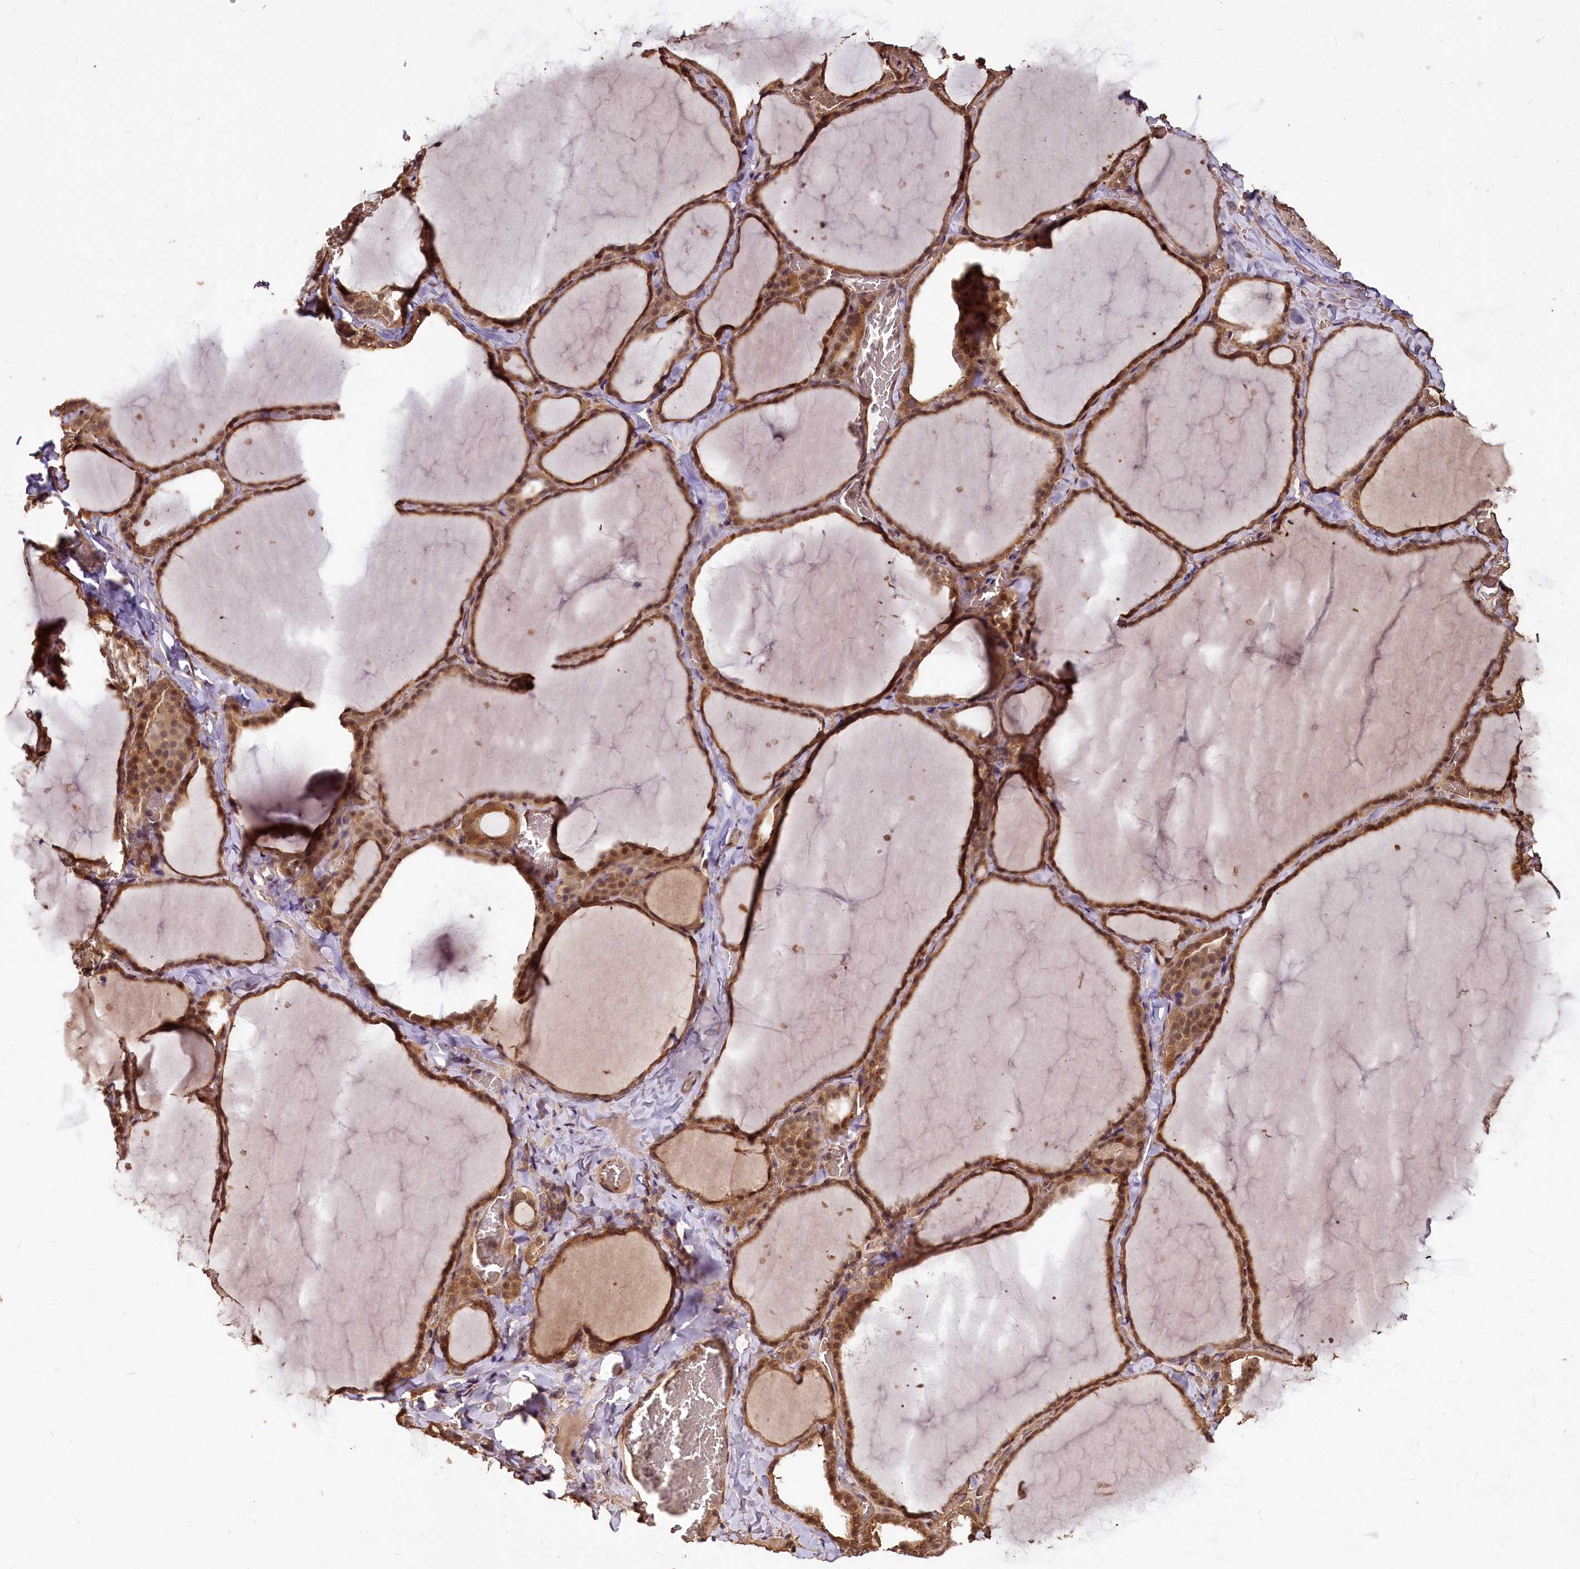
{"staining": {"intensity": "moderate", "quantity": ">75%", "location": "cytoplasmic/membranous,nuclear"}, "tissue": "thyroid gland", "cell_type": "Glandular cells", "image_type": "normal", "snomed": [{"axis": "morphology", "description": "Normal tissue, NOS"}, {"axis": "topography", "description": "Thyroid gland"}], "caption": "DAB immunohistochemical staining of benign human thyroid gland displays moderate cytoplasmic/membranous,nuclear protein positivity in about >75% of glandular cells.", "gene": "VPS51", "patient": {"sex": "female", "age": 22}}